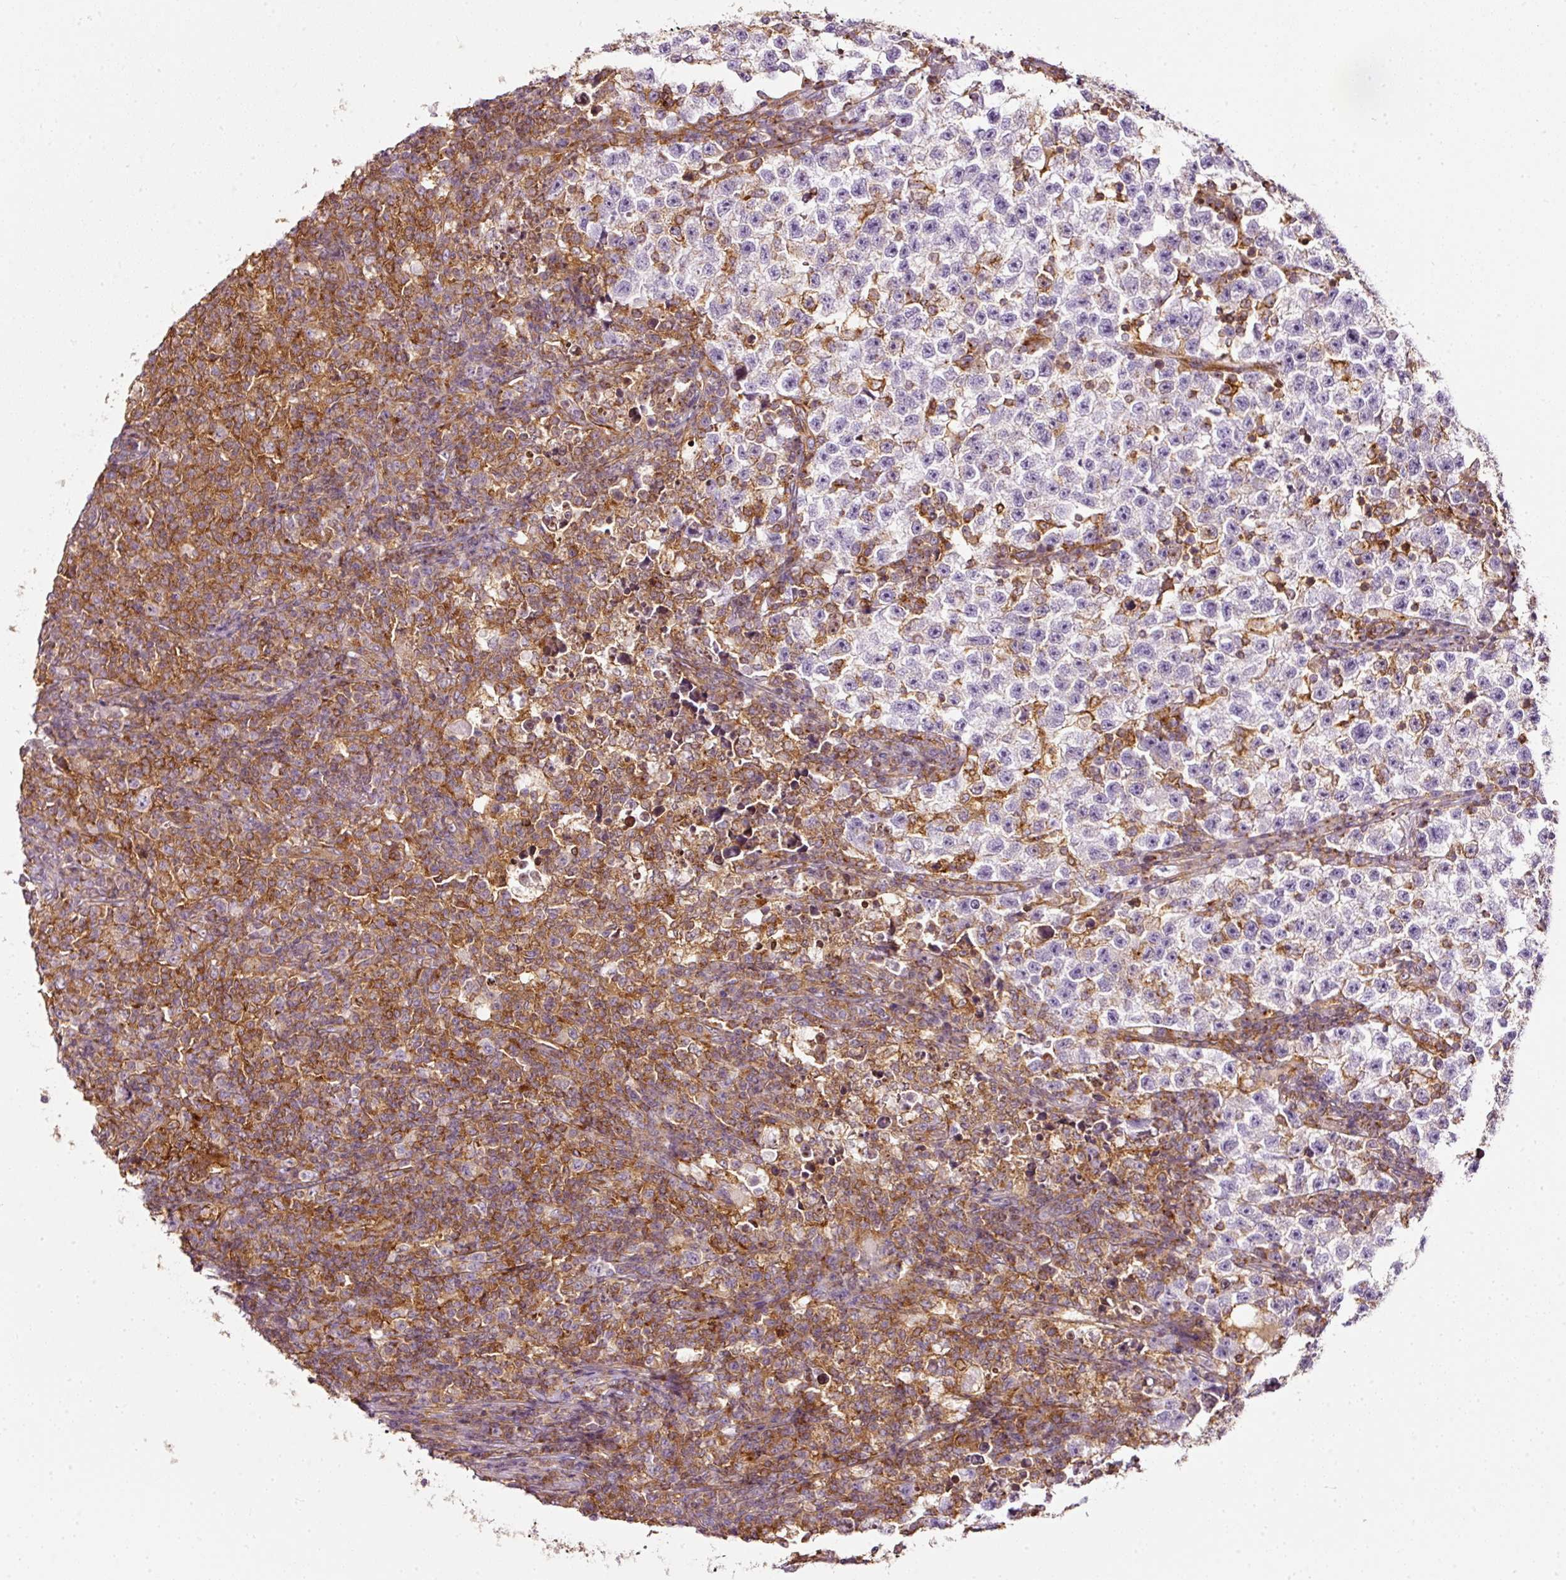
{"staining": {"intensity": "negative", "quantity": "none", "location": "none"}, "tissue": "testis cancer", "cell_type": "Tumor cells", "image_type": "cancer", "snomed": [{"axis": "morphology", "description": "Seminoma, NOS"}, {"axis": "topography", "description": "Testis"}], "caption": "The immunohistochemistry (IHC) micrograph has no significant expression in tumor cells of seminoma (testis) tissue.", "gene": "SCNM1", "patient": {"sex": "male", "age": 22}}